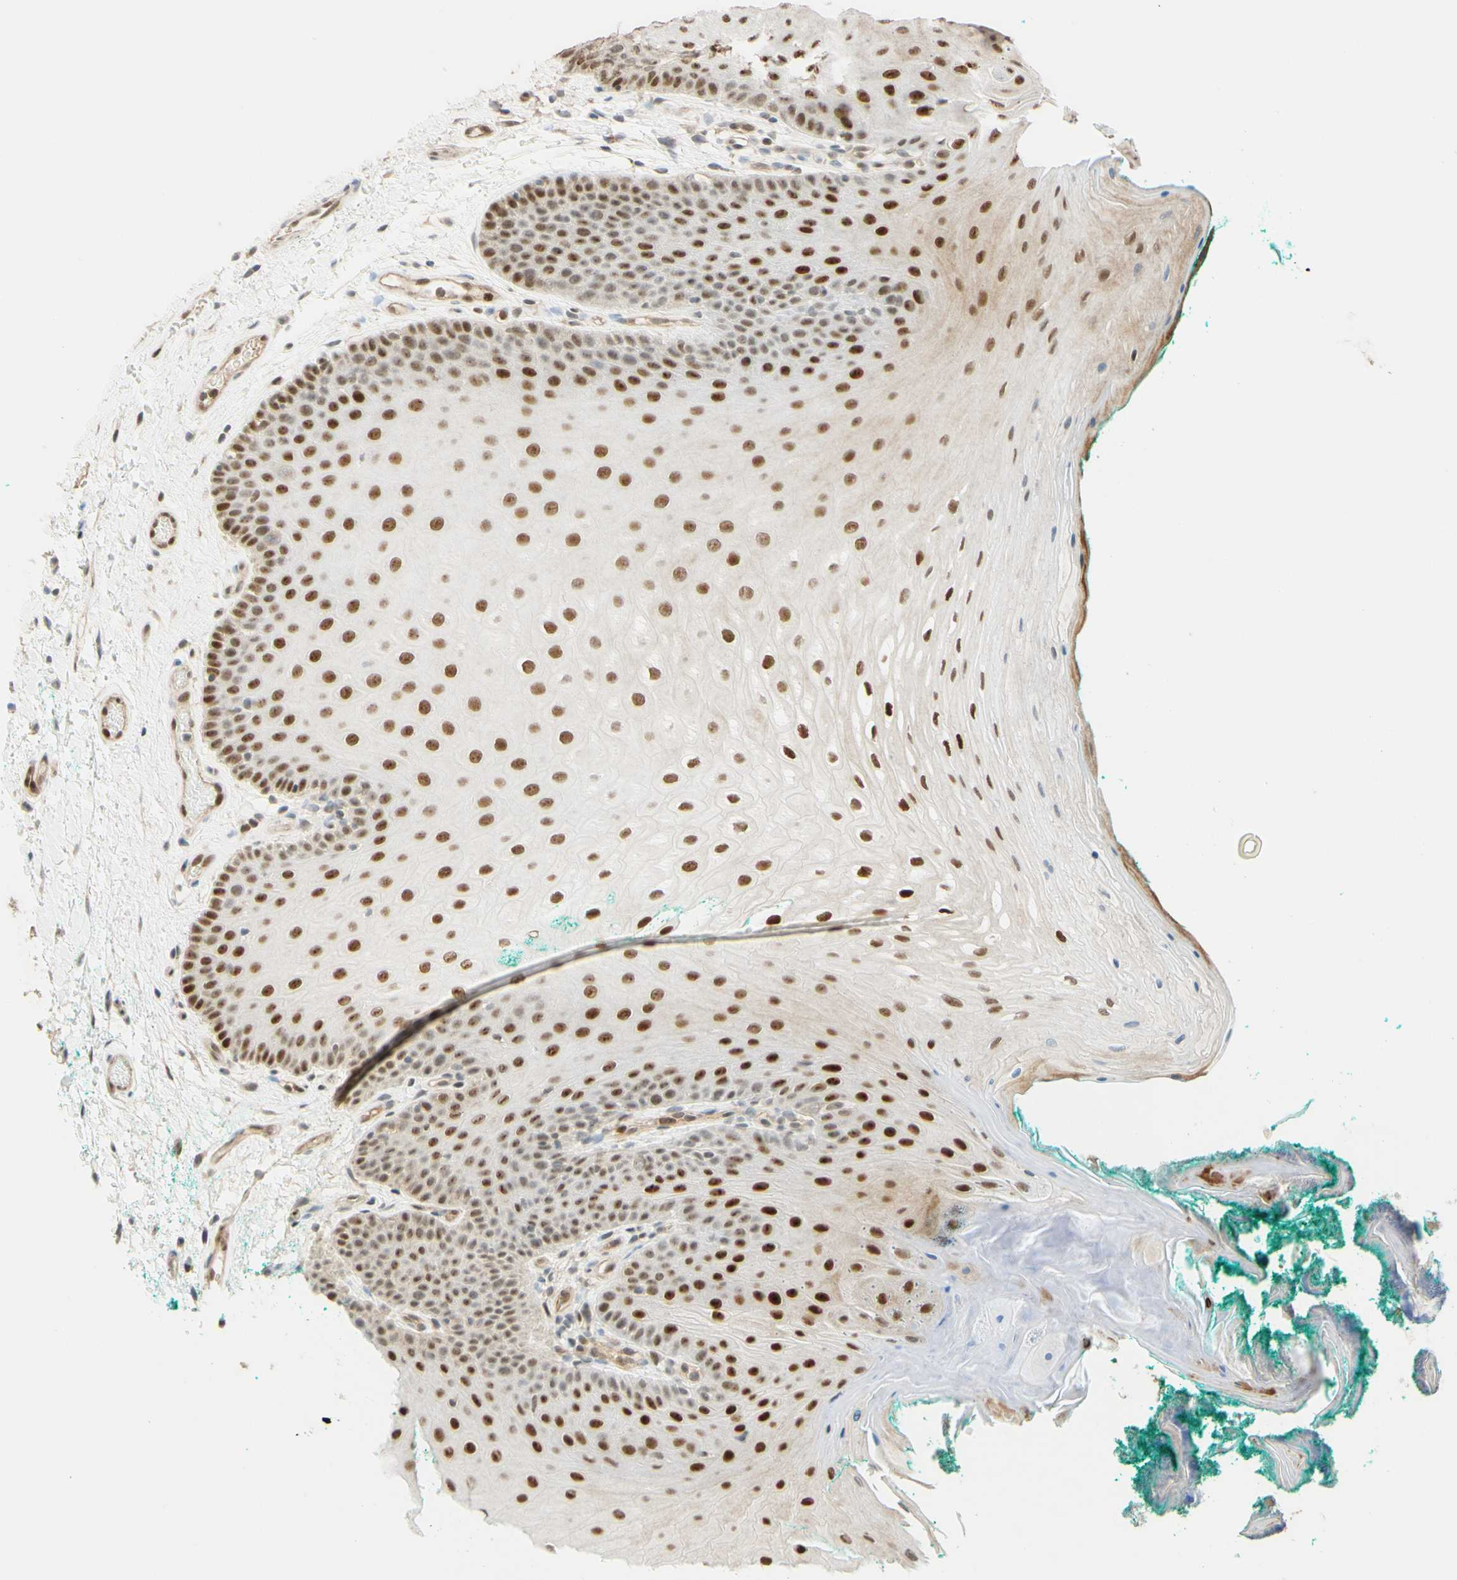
{"staining": {"intensity": "moderate", "quantity": ">75%", "location": "nuclear"}, "tissue": "oral mucosa", "cell_type": "Squamous epithelial cells", "image_type": "normal", "snomed": [{"axis": "morphology", "description": "Normal tissue, NOS"}, {"axis": "topography", "description": "Skeletal muscle"}, {"axis": "topography", "description": "Oral tissue"}], "caption": "Immunohistochemistry (DAB (3,3'-diaminobenzidine)) staining of unremarkable human oral mucosa displays moderate nuclear protein staining in approximately >75% of squamous epithelial cells. The staining was performed using DAB (3,3'-diaminobenzidine), with brown indicating positive protein expression. Nuclei are stained blue with hematoxylin.", "gene": "POLB", "patient": {"sex": "male", "age": 58}}